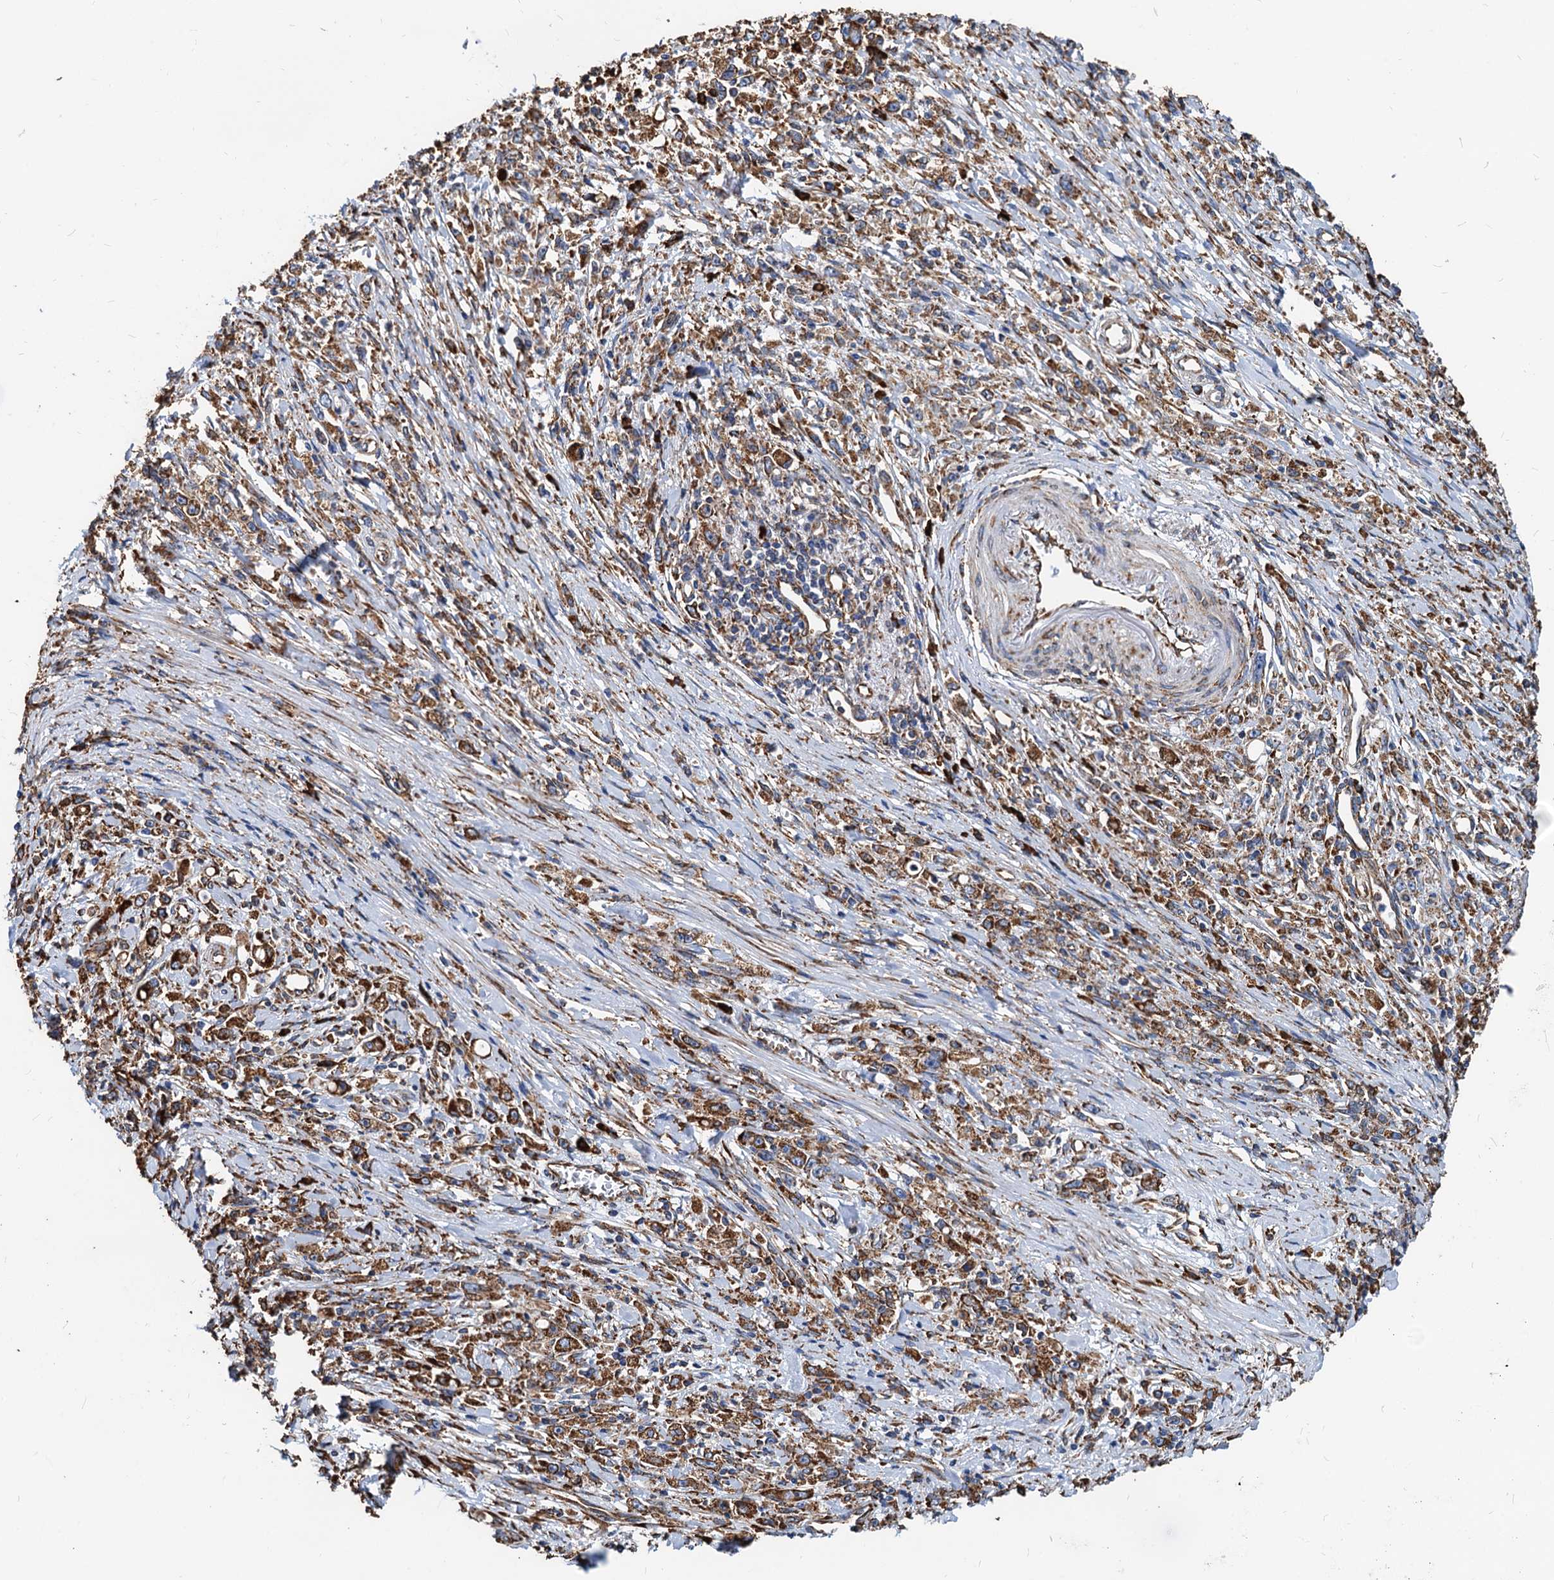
{"staining": {"intensity": "moderate", "quantity": ">75%", "location": "cytoplasmic/membranous"}, "tissue": "stomach cancer", "cell_type": "Tumor cells", "image_type": "cancer", "snomed": [{"axis": "morphology", "description": "Adenocarcinoma, NOS"}, {"axis": "topography", "description": "Stomach"}], "caption": "Adenocarcinoma (stomach) stained with a brown dye exhibits moderate cytoplasmic/membranous positive expression in approximately >75% of tumor cells.", "gene": "HSPA5", "patient": {"sex": "female", "age": 59}}